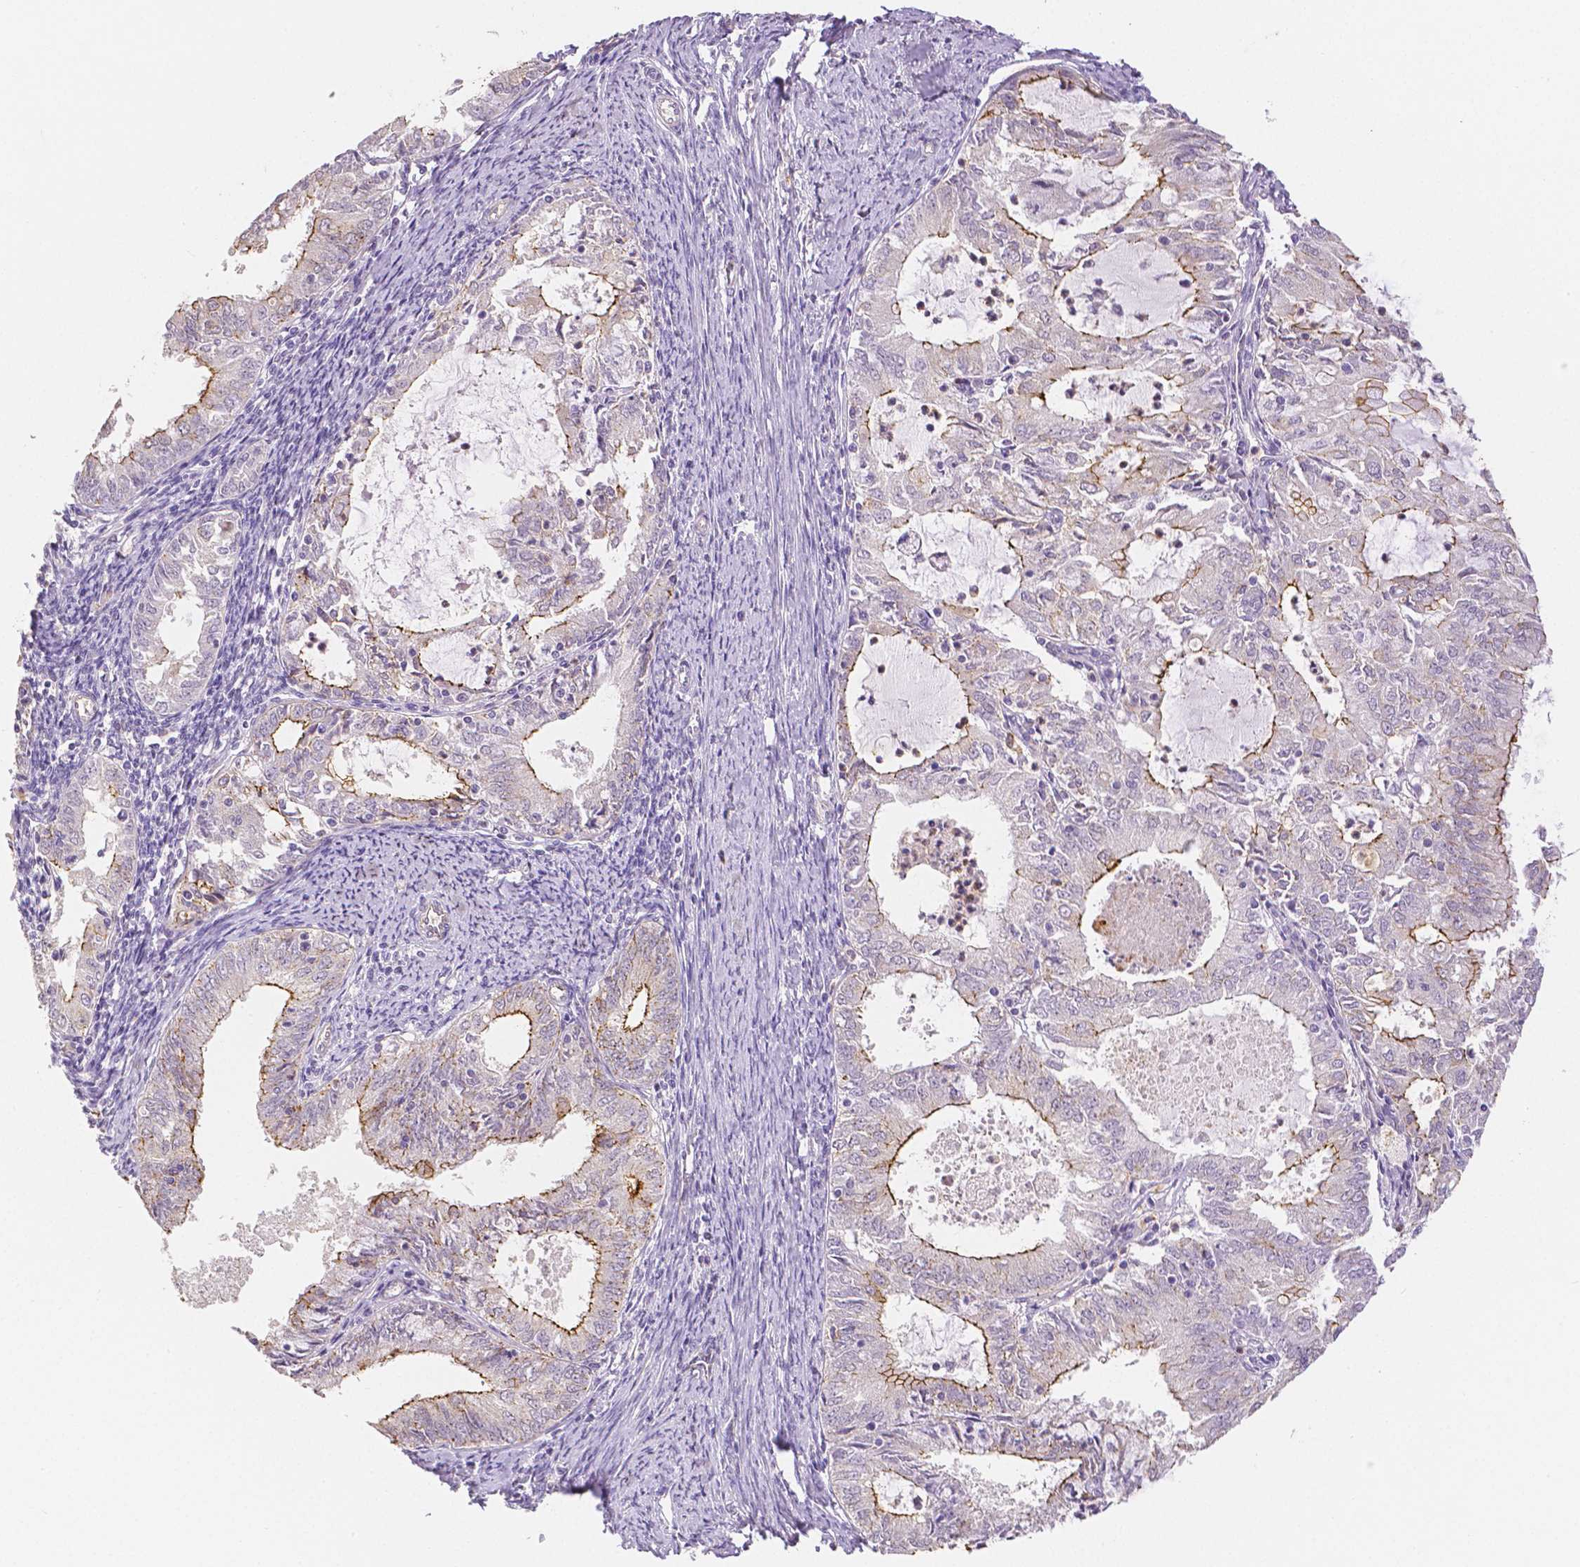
{"staining": {"intensity": "moderate", "quantity": "<25%", "location": "cytoplasmic/membranous"}, "tissue": "endometrial cancer", "cell_type": "Tumor cells", "image_type": "cancer", "snomed": [{"axis": "morphology", "description": "Adenocarcinoma, NOS"}, {"axis": "topography", "description": "Endometrium"}], "caption": "Brown immunohistochemical staining in endometrial adenocarcinoma reveals moderate cytoplasmic/membranous expression in approximately <25% of tumor cells.", "gene": "OCLN", "patient": {"sex": "female", "age": 57}}